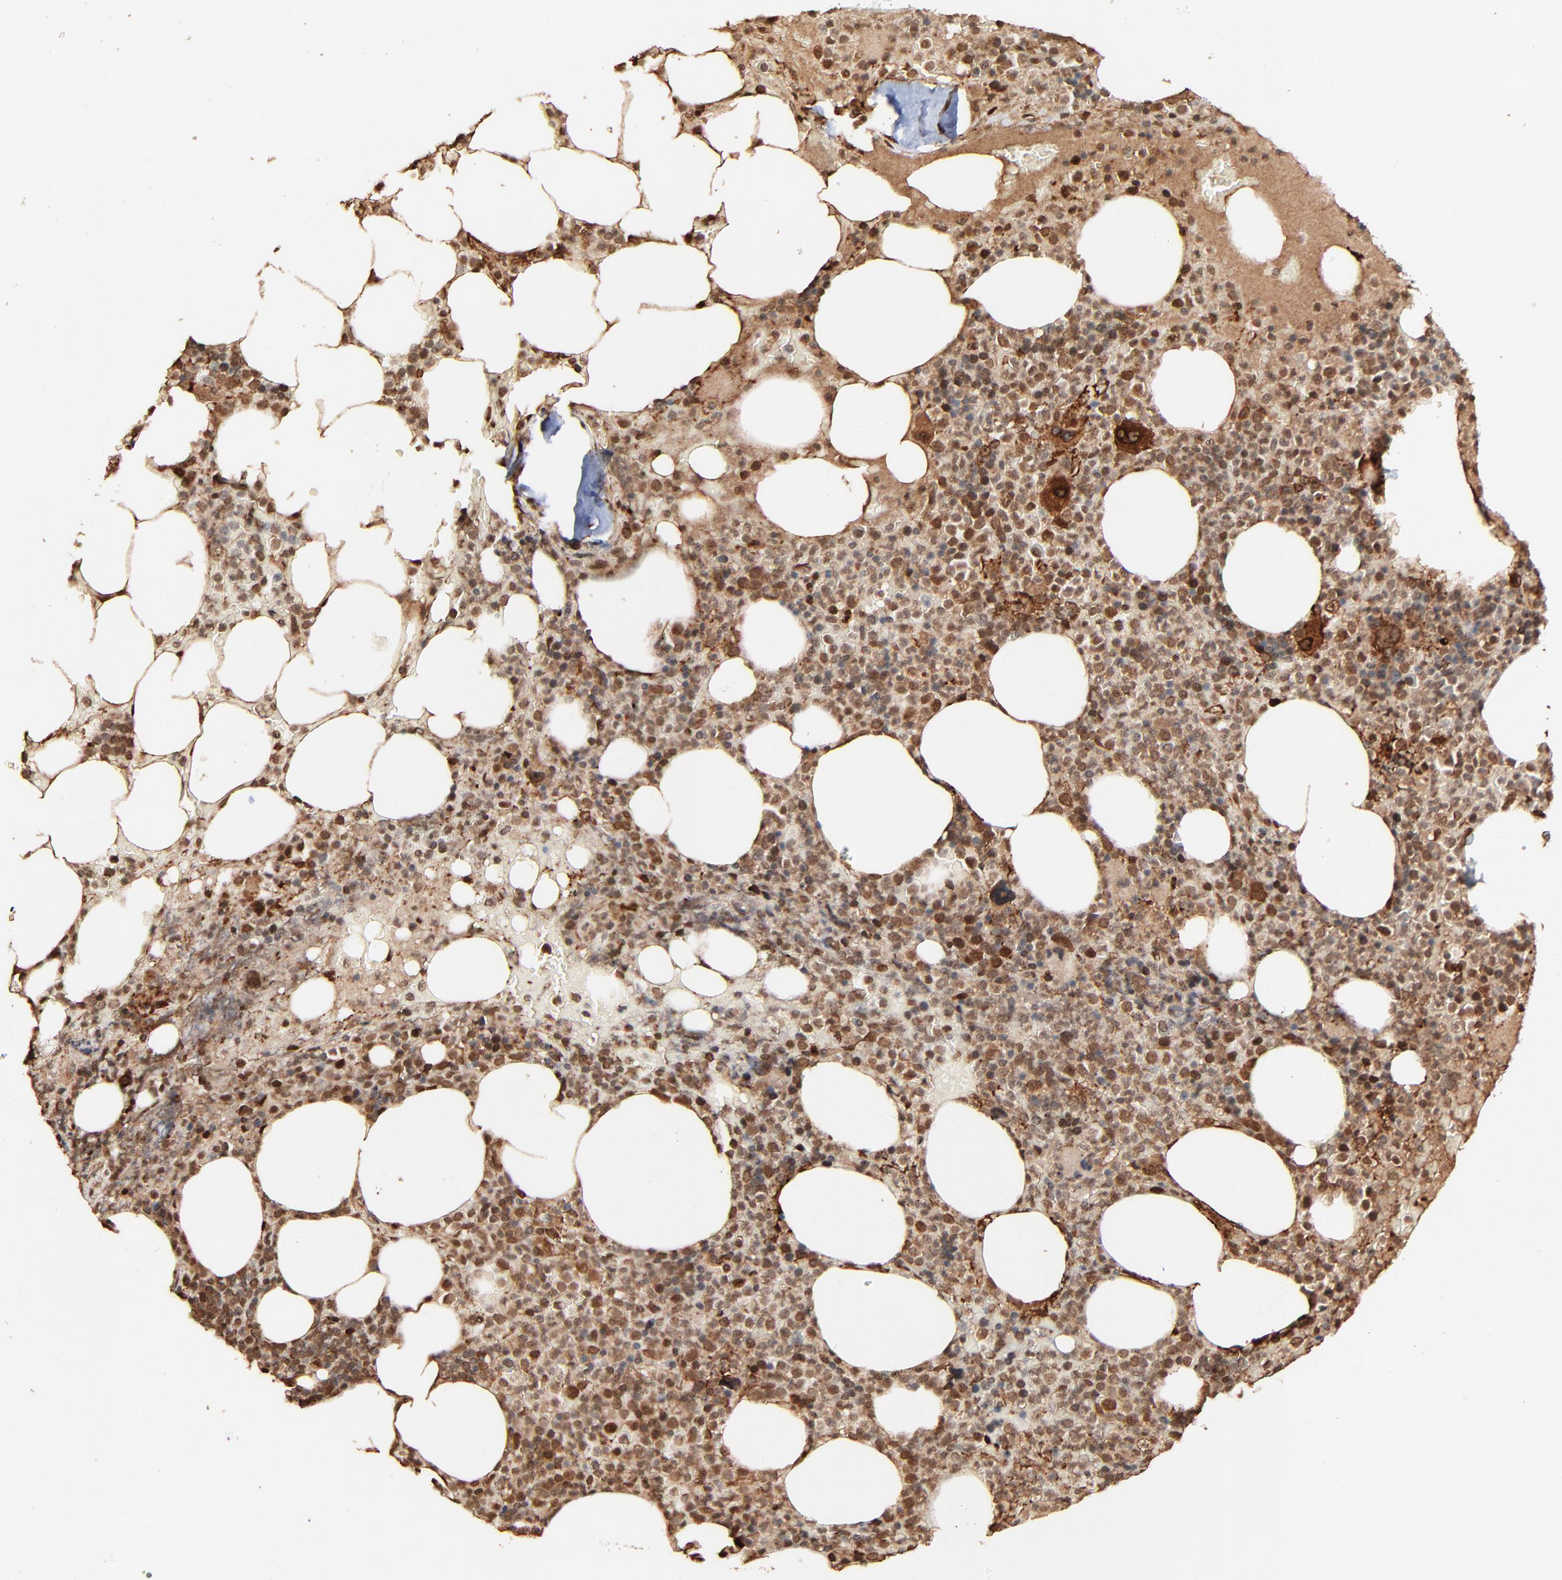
{"staining": {"intensity": "strong", "quantity": "25%-75%", "location": "cytoplasmic/membranous"}, "tissue": "bone marrow", "cell_type": "Hematopoietic cells", "image_type": "normal", "snomed": [{"axis": "morphology", "description": "Normal tissue, NOS"}, {"axis": "topography", "description": "Bone marrow"}], "caption": "A brown stain highlights strong cytoplasmic/membranous positivity of a protein in hematopoietic cells of unremarkable human bone marrow. (IHC, brightfield microscopy, high magnification).", "gene": "FAM227A", "patient": {"sex": "female", "age": 66}}